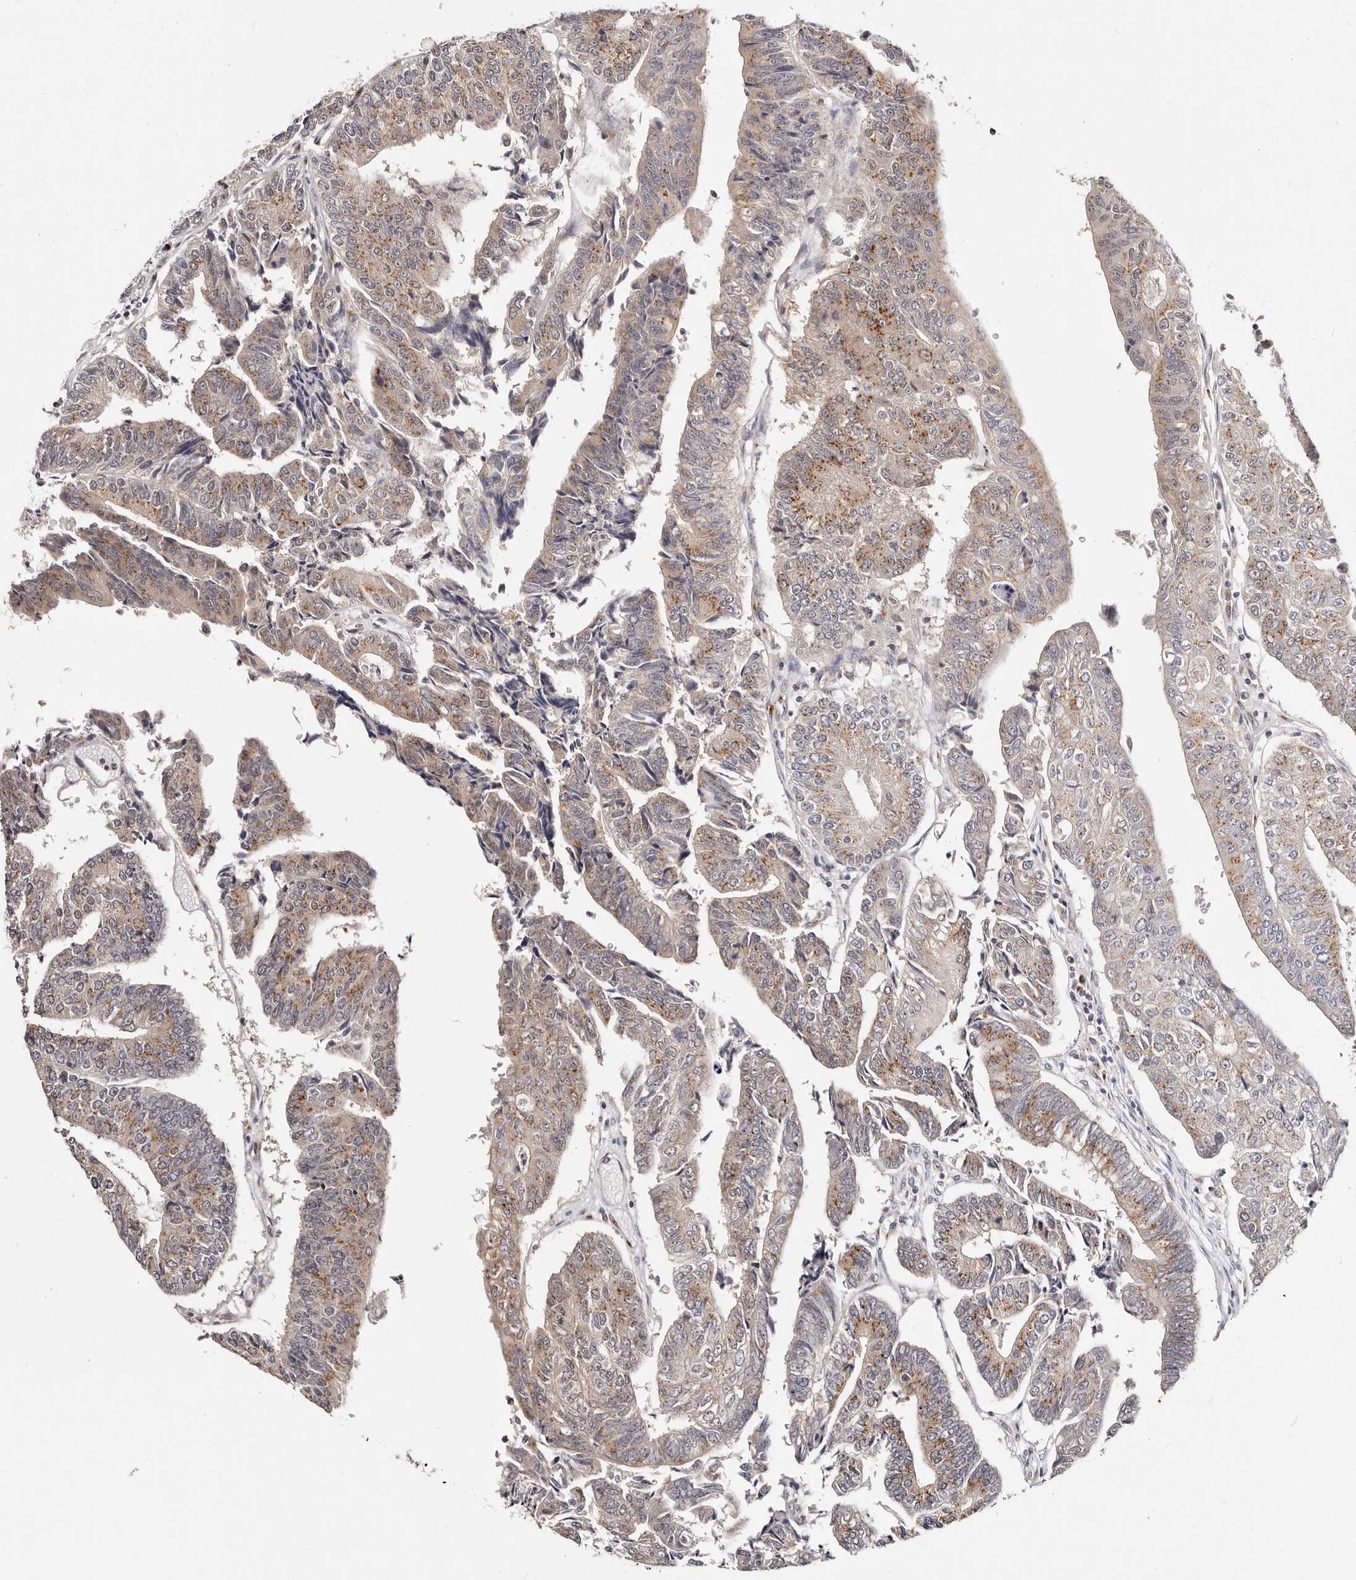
{"staining": {"intensity": "moderate", "quantity": ">75%", "location": "cytoplasmic/membranous"}, "tissue": "colorectal cancer", "cell_type": "Tumor cells", "image_type": "cancer", "snomed": [{"axis": "morphology", "description": "Adenocarcinoma, NOS"}, {"axis": "topography", "description": "Colon"}], "caption": "Protein expression analysis of colorectal cancer (adenocarcinoma) displays moderate cytoplasmic/membranous positivity in approximately >75% of tumor cells.", "gene": "VIPAS39", "patient": {"sex": "female", "age": 67}}